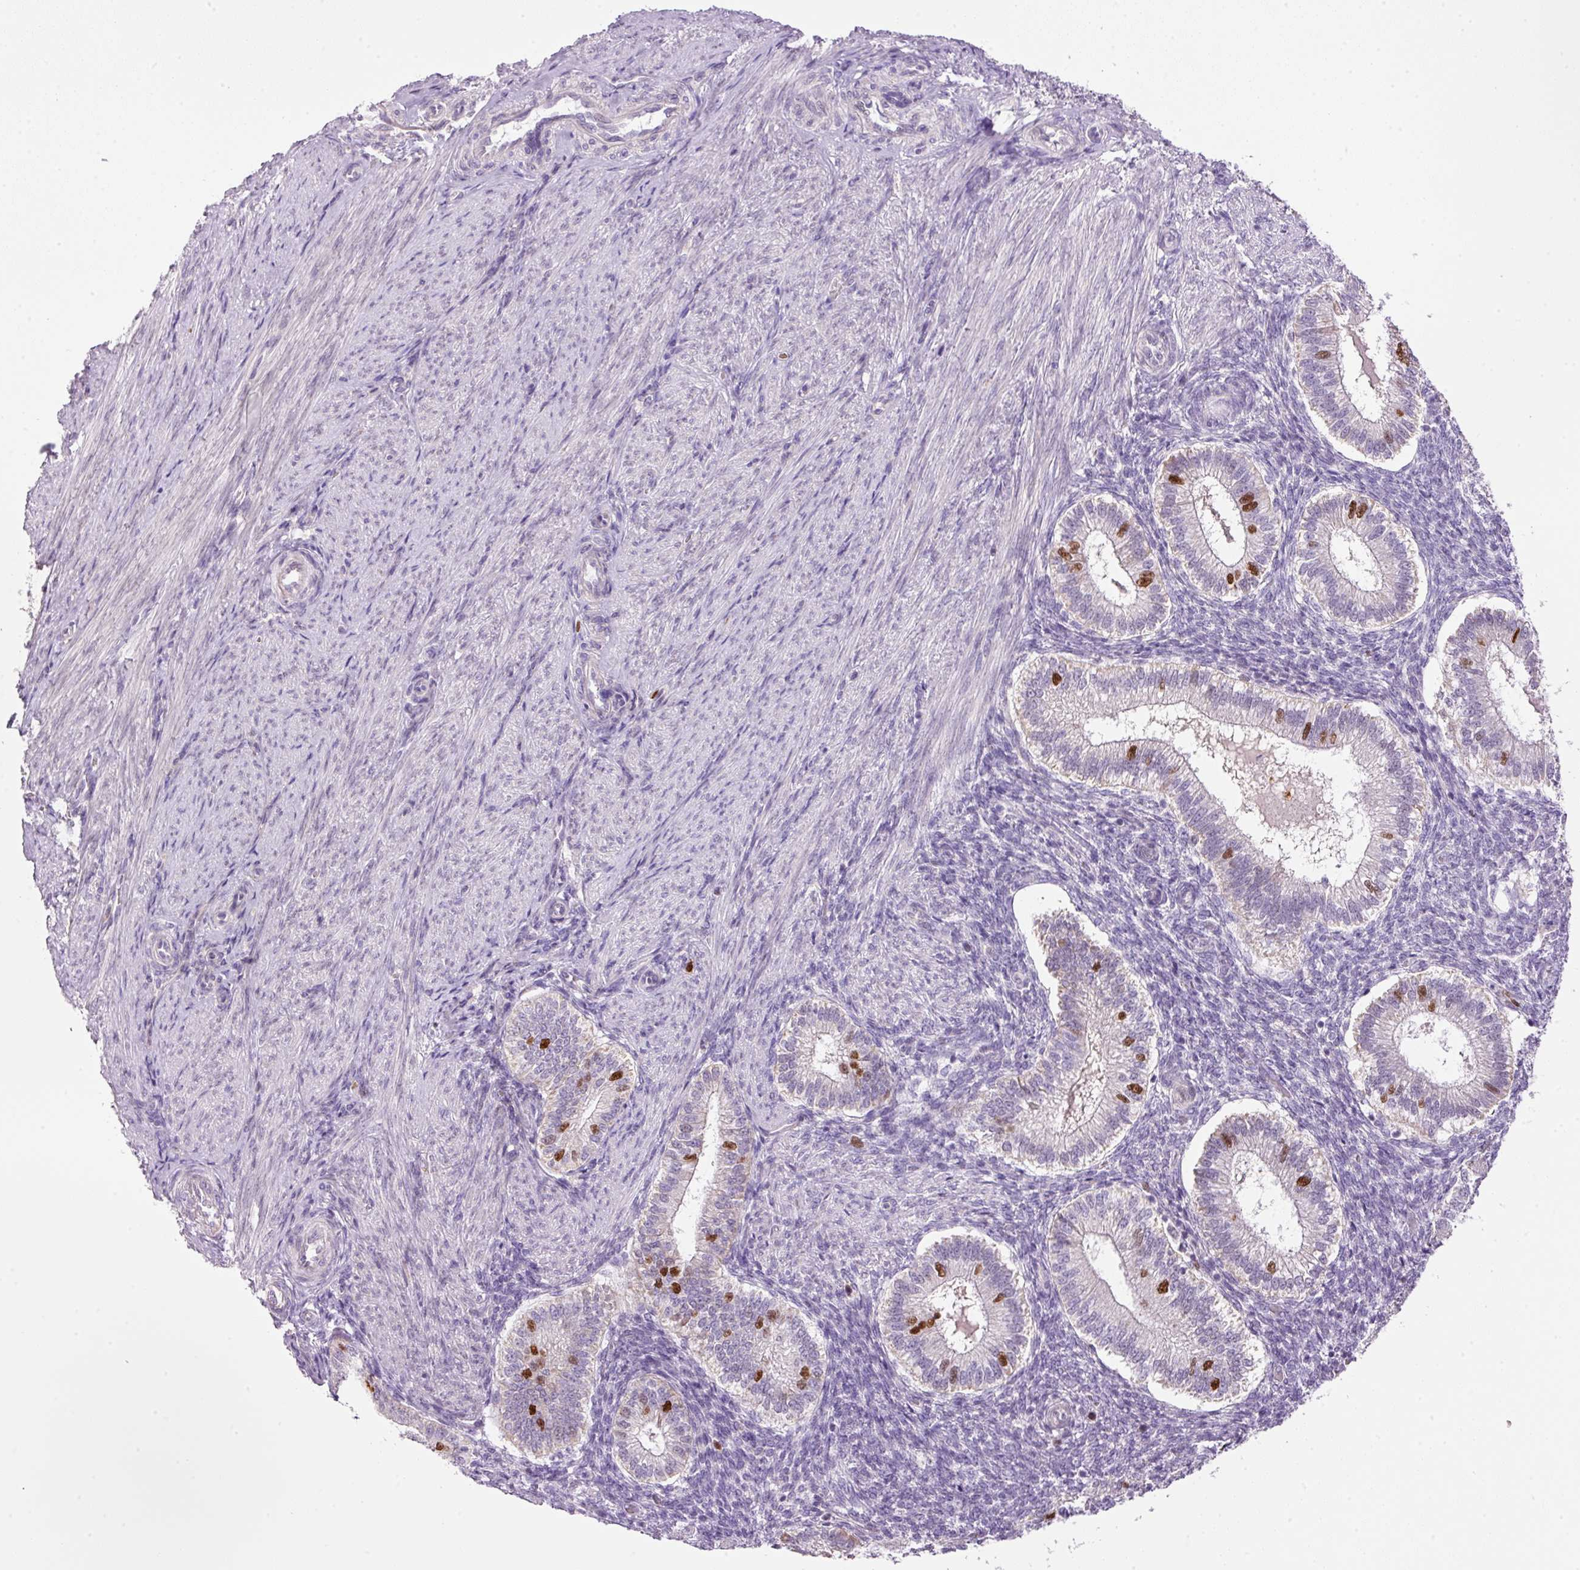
{"staining": {"intensity": "negative", "quantity": "none", "location": "none"}, "tissue": "endometrium", "cell_type": "Cells in endometrial stroma", "image_type": "normal", "snomed": [{"axis": "morphology", "description": "Normal tissue, NOS"}, {"axis": "topography", "description": "Endometrium"}], "caption": "Cells in endometrial stroma are negative for protein expression in unremarkable human endometrium. (IHC, brightfield microscopy, high magnification).", "gene": "KPNA2", "patient": {"sex": "female", "age": 25}}